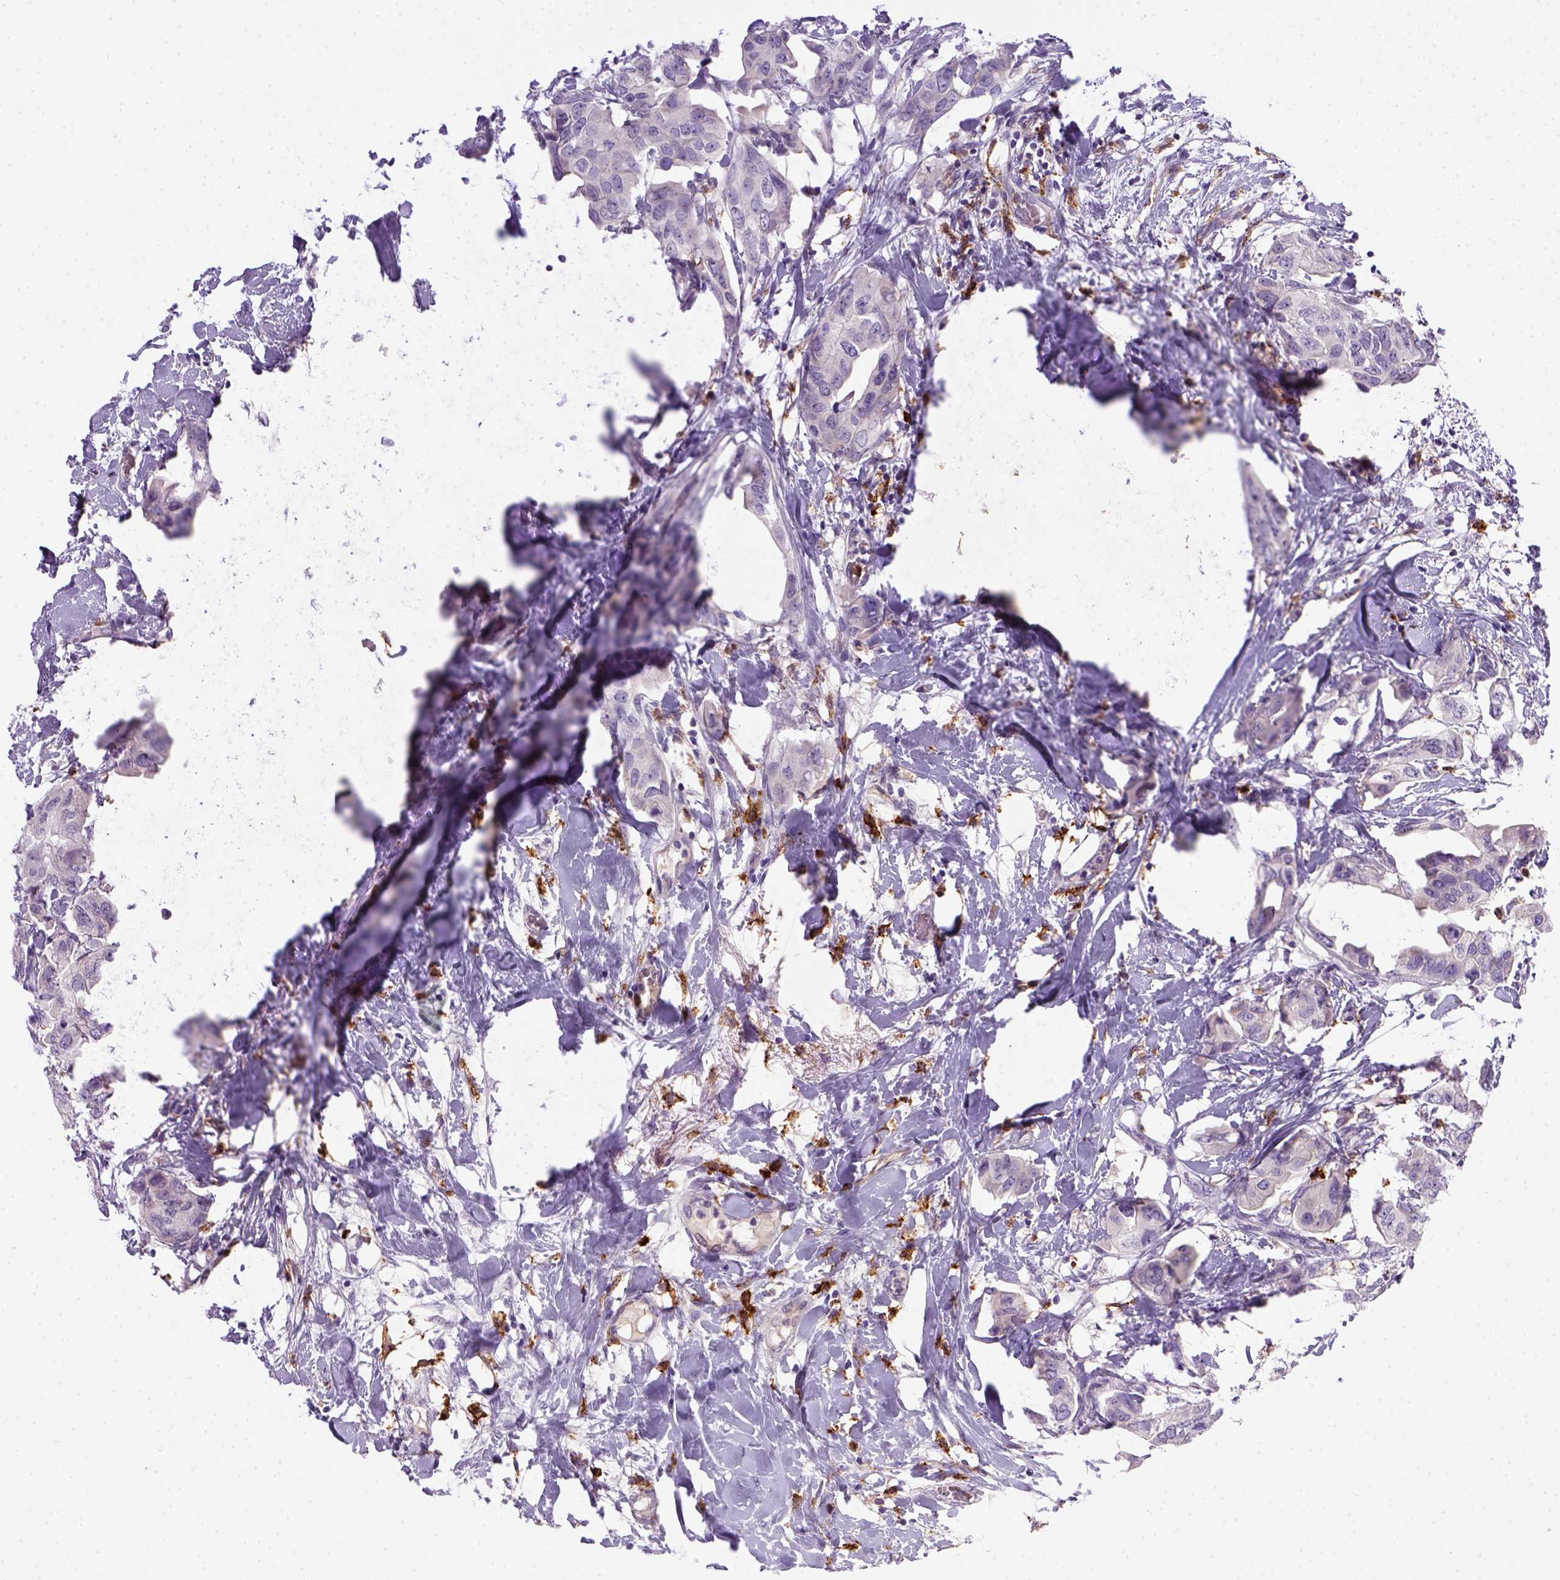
{"staining": {"intensity": "negative", "quantity": "none", "location": "none"}, "tissue": "breast cancer", "cell_type": "Tumor cells", "image_type": "cancer", "snomed": [{"axis": "morphology", "description": "Normal tissue, NOS"}, {"axis": "morphology", "description": "Duct carcinoma"}, {"axis": "topography", "description": "Breast"}], "caption": "This is a image of immunohistochemistry (IHC) staining of invasive ductal carcinoma (breast), which shows no expression in tumor cells. The staining was performed using DAB to visualize the protein expression in brown, while the nuclei were stained in blue with hematoxylin (Magnification: 20x).", "gene": "CD14", "patient": {"sex": "female", "age": 40}}